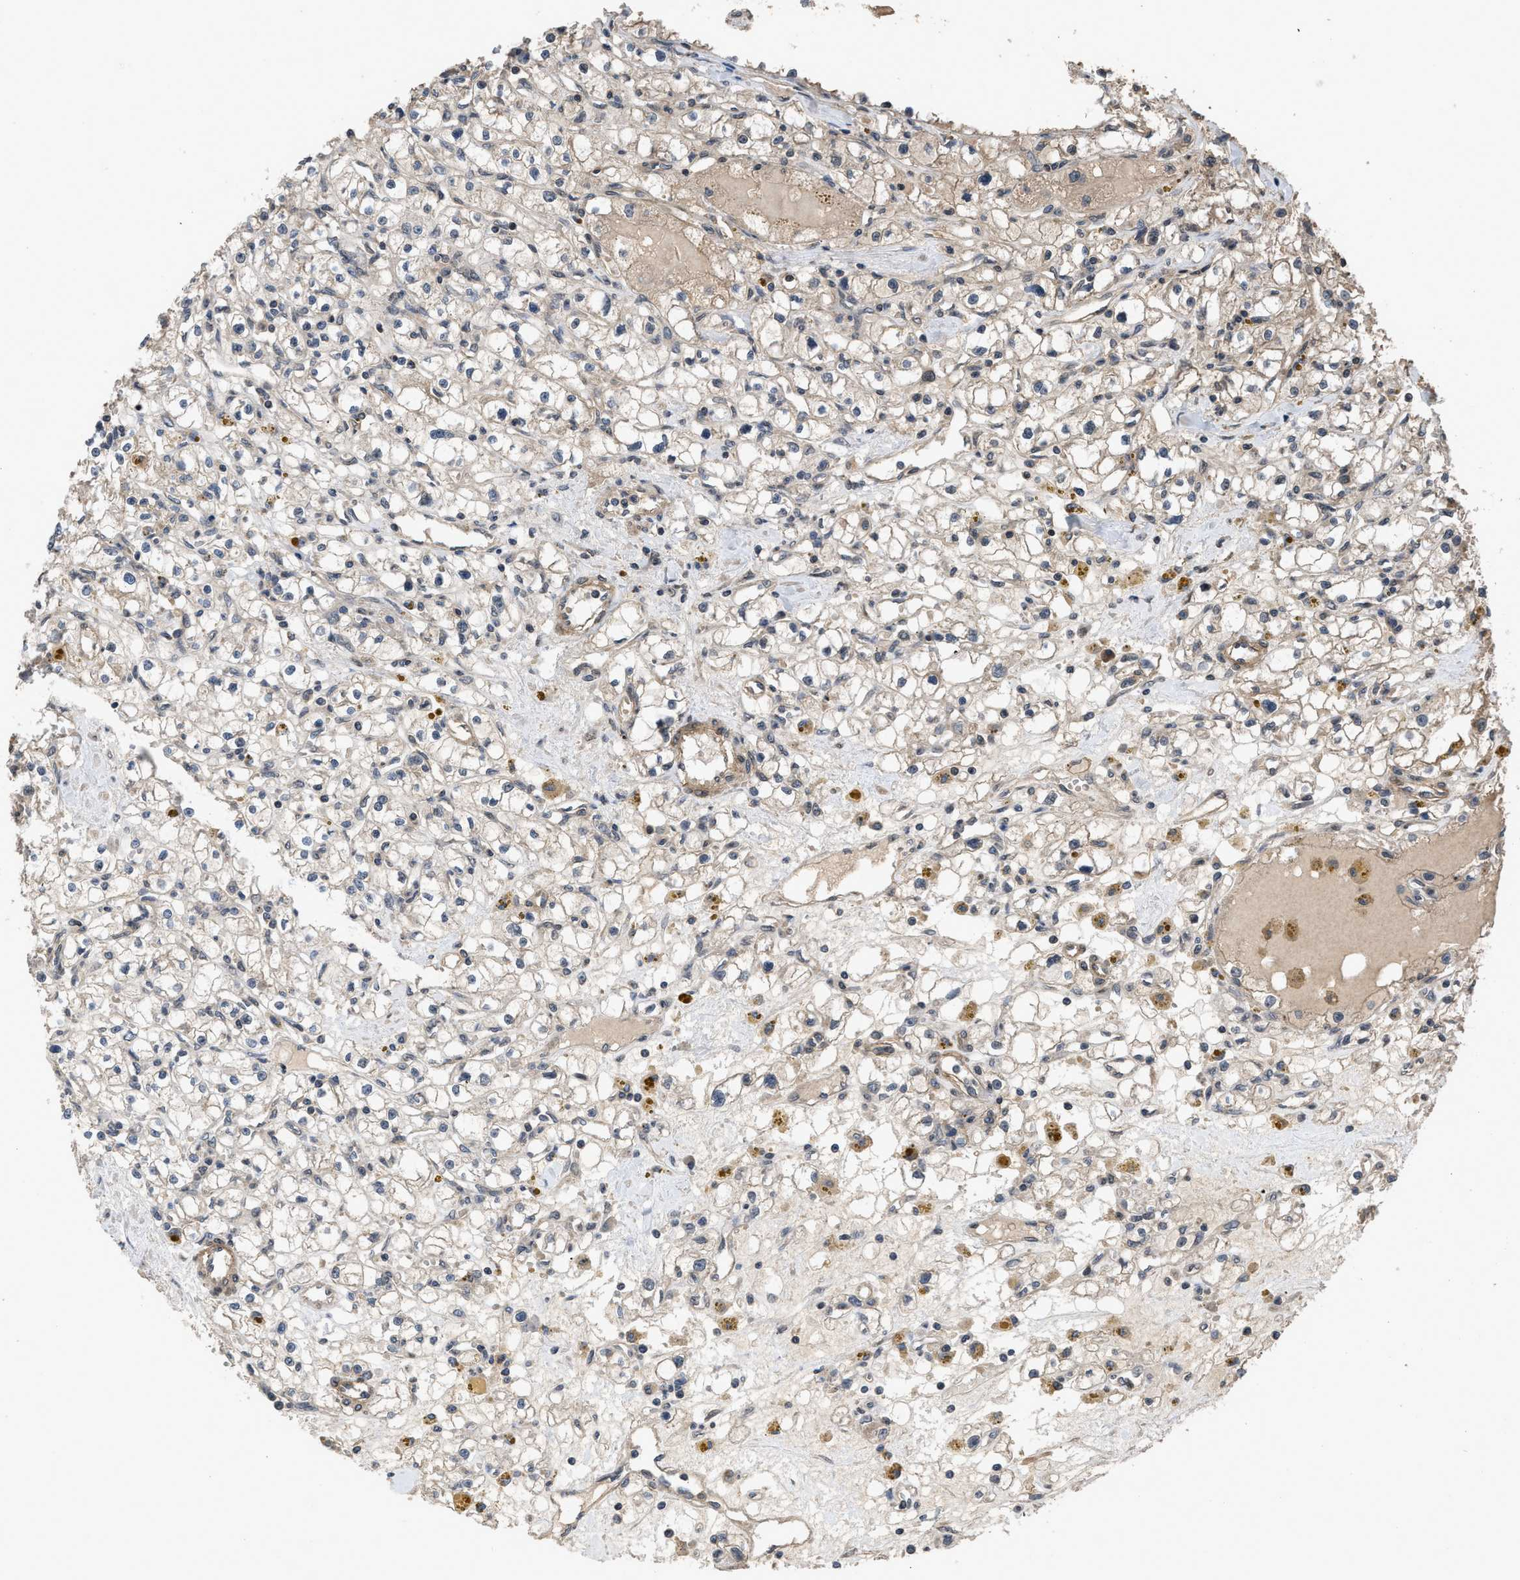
{"staining": {"intensity": "weak", "quantity": "<25%", "location": "cytoplasmic/membranous"}, "tissue": "renal cancer", "cell_type": "Tumor cells", "image_type": "cancer", "snomed": [{"axis": "morphology", "description": "Adenocarcinoma, NOS"}, {"axis": "topography", "description": "Kidney"}], "caption": "Protein analysis of renal adenocarcinoma demonstrates no significant expression in tumor cells.", "gene": "UTRN", "patient": {"sex": "male", "age": 56}}